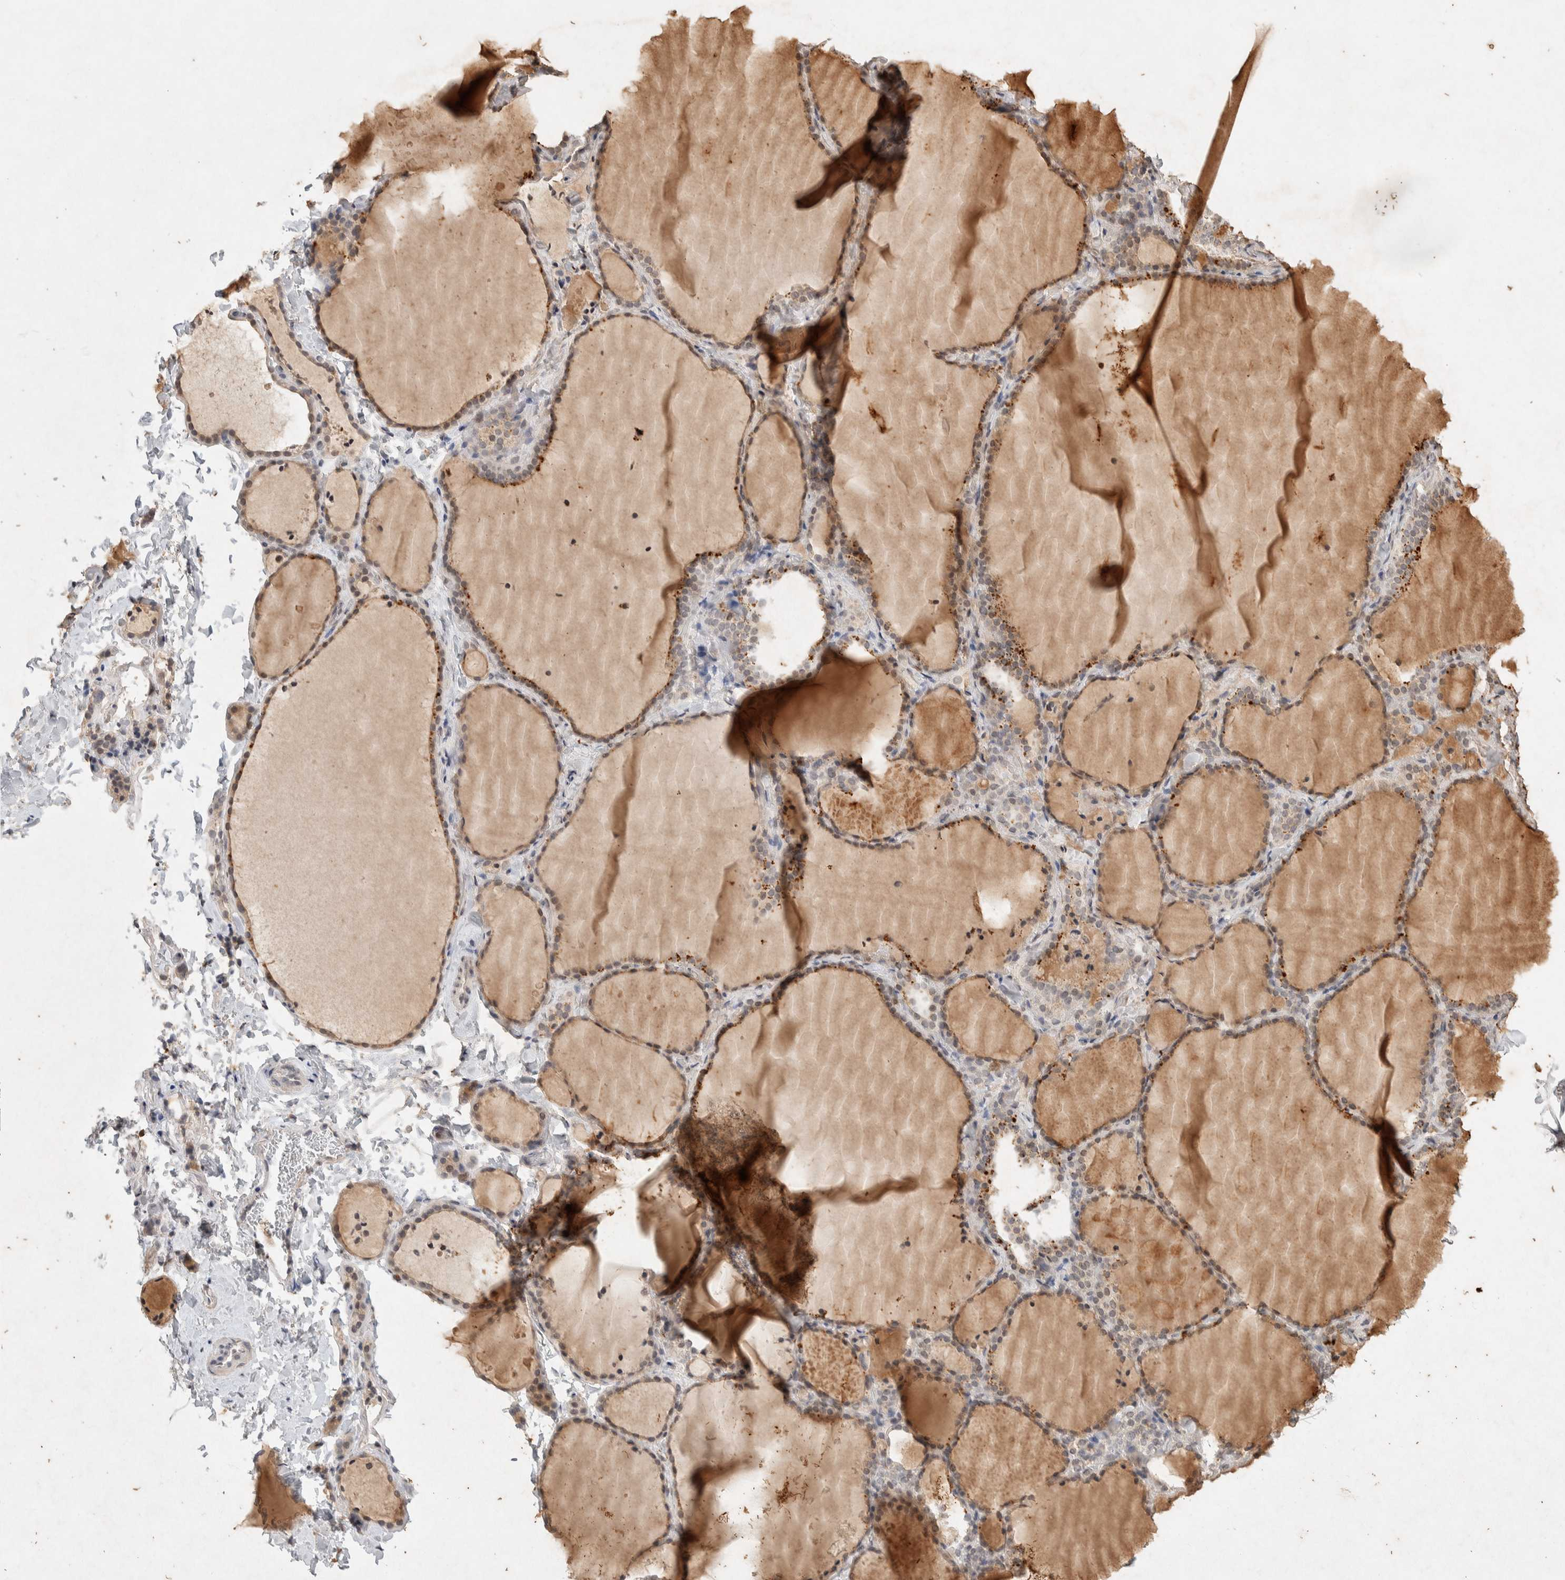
{"staining": {"intensity": "moderate", "quantity": "25%-75%", "location": "cytoplasmic/membranous"}, "tissue": "thyroid gland", "cell_type": "Glandular cells", "image_type": "normal", "snomed": [{"axis": "morphology", "description": "Normal tissue, NOS"}, {"axis": "topography", "description": "Thyroid gland"}], "caption": "Glandular cells display medium levels of moderate cytoplasmic/membranous positivity in approximately 25%-75% of cells in benign human thyroid gland.", "gene": "RAC2", "patient": {"sex": "female", "age": 22}}